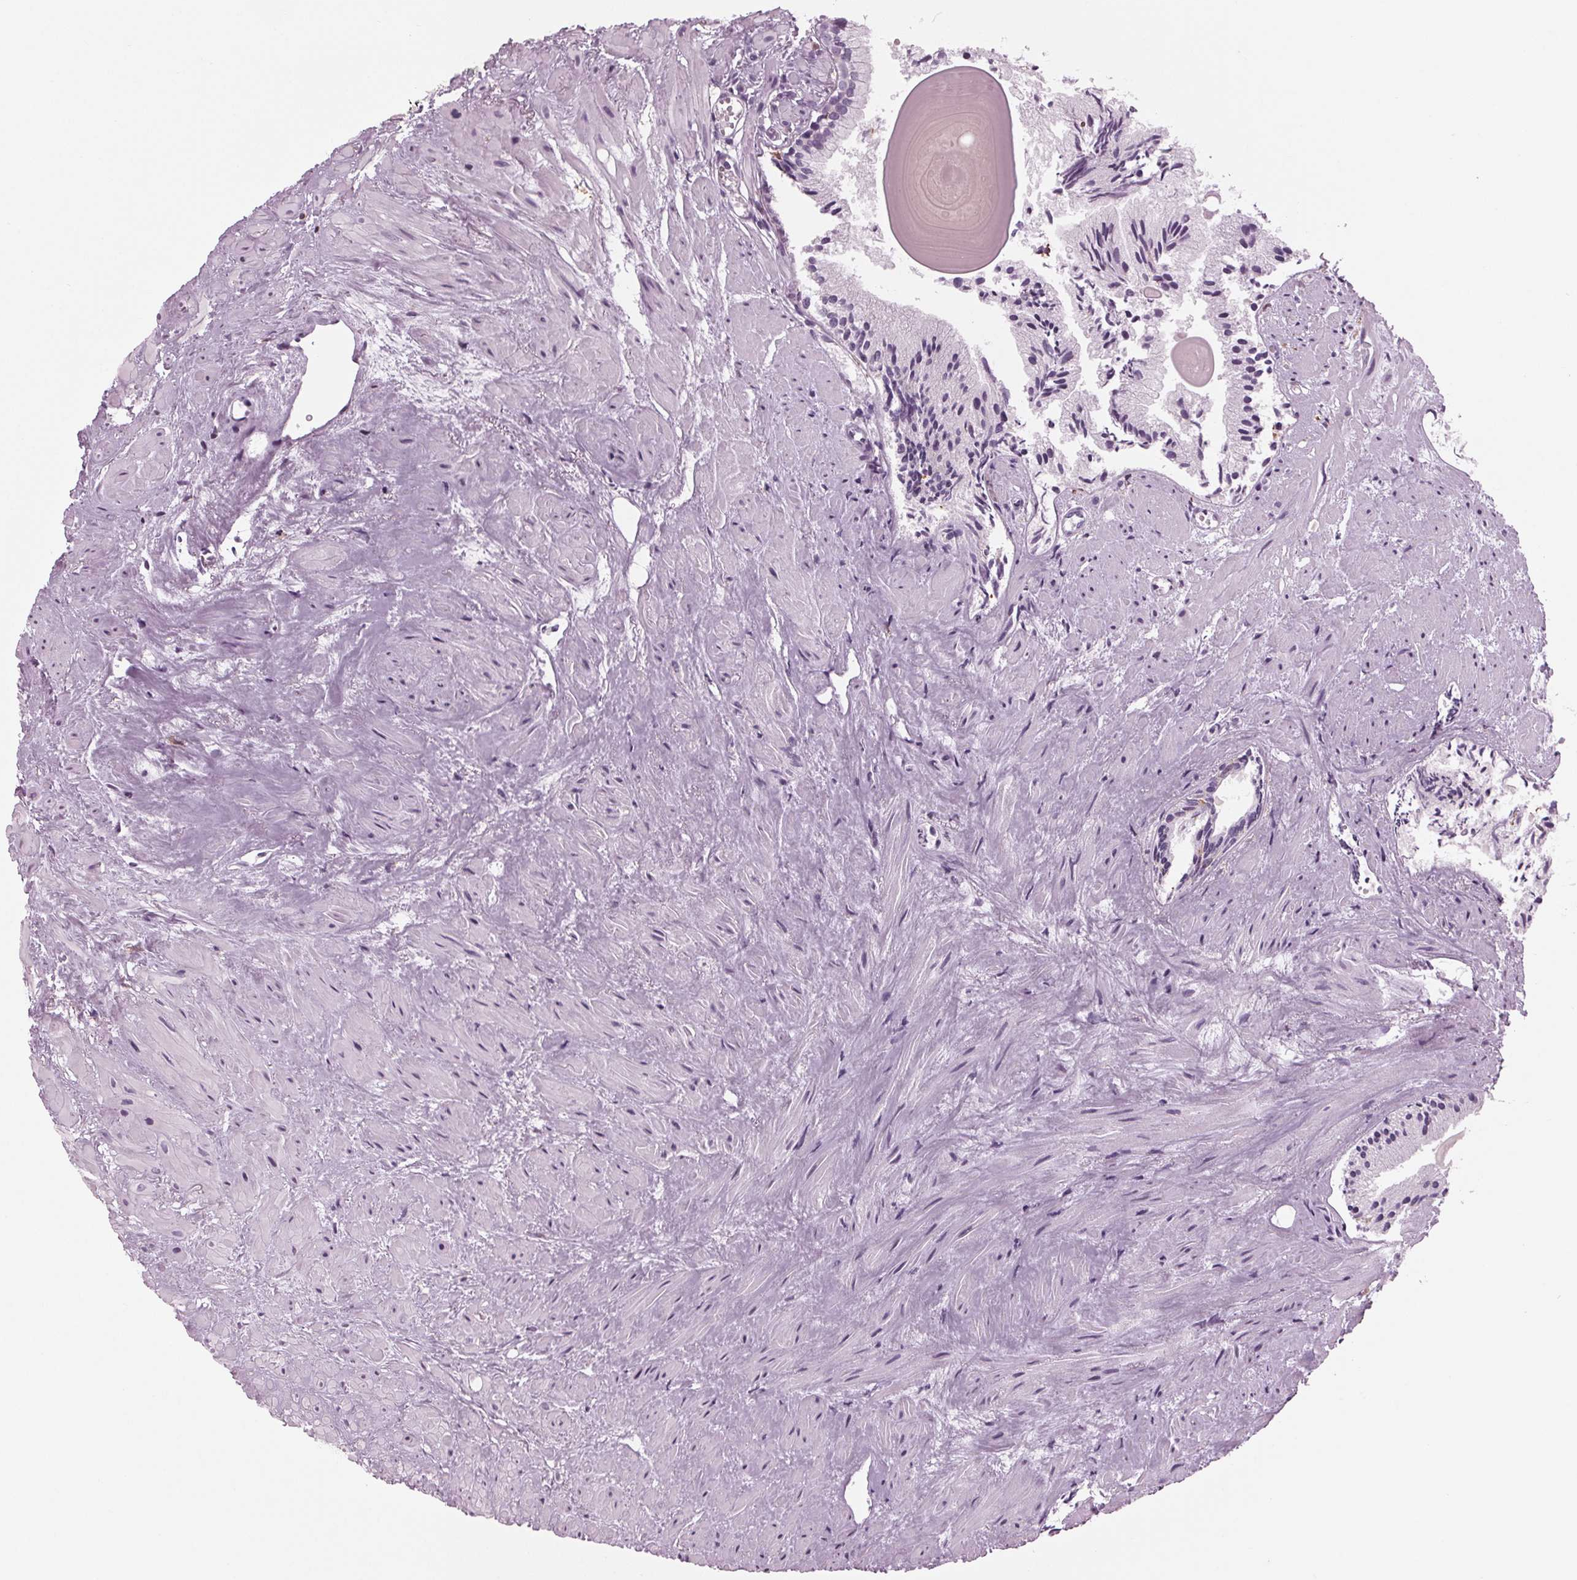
{"staining": {"intensity": "negative", "quantity": "none", "location": "none"}, "tissue": "prostate cancer", "cell_type": "Tumor cells", "image_type": "cancer", "snomed": [{"axis": "morphology", "description": "Adenocarcinoma, High grade"}, {"axis": "topography", "description": "Prostate"}], "caption": "Immunohistochemistry histopathology image of human prostate high-grade adenocarcinoma stained for a protein (brown), which displays no positivity in tumor cells.", "gene": "BTLA", "patient": {"sex": "male", "age": 81}}